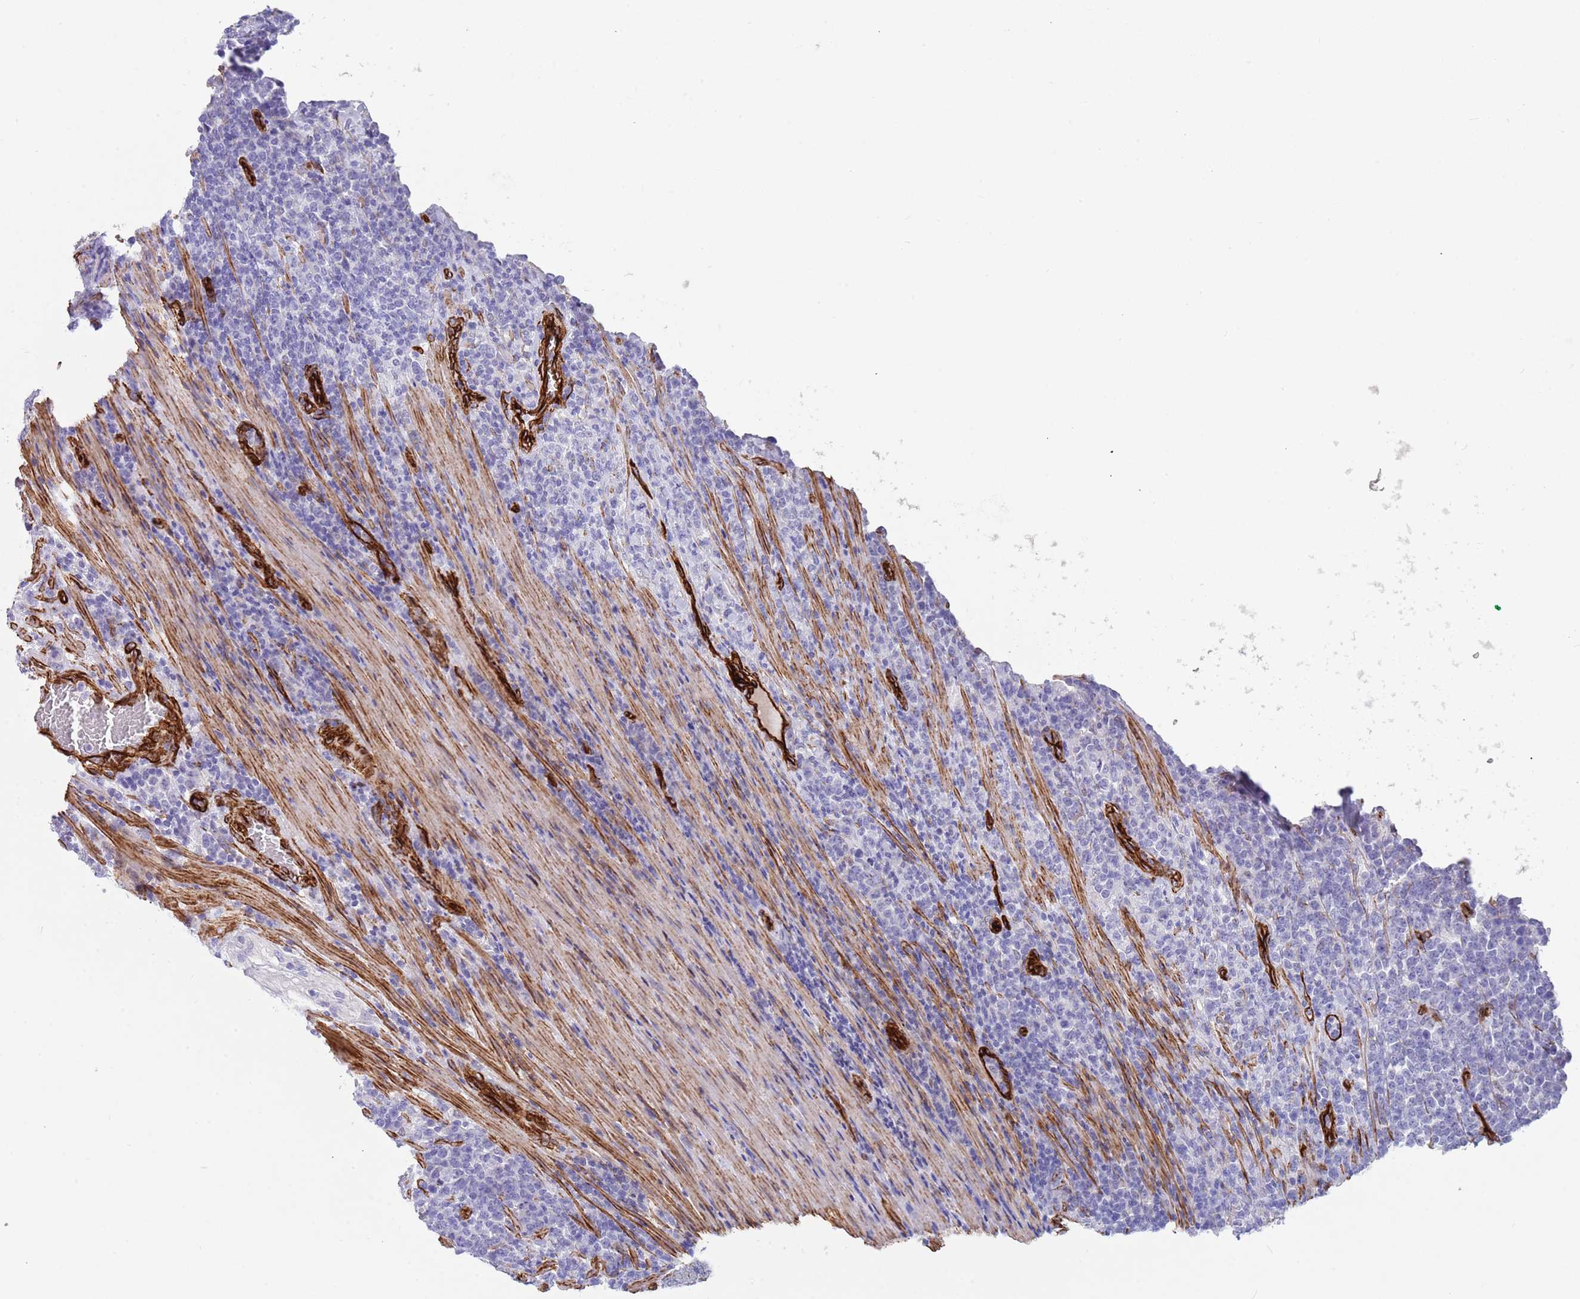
{"staining": {"intensity": "negative", "quantity": "none", "location": "none"}, "tissue": "lymphoma", "cell_type": "Tumor cells", "image_type": "cancer", "snomed": [{"axis": "morphology", "description": "Malignant lymphoma, non-Hodgkin's type, High grade"}, {"axis": "topography", "description": "Small intestine"}], "caption": "Tumor cells show no significant positivity in high-grade malignant lymphoma, non-Hodgkin's type. (DAB (3,3'-diaminobenzidine) IHC, high magnification).", "gene": "CAV2", "patient": {"sex": "male", "age": 8}}